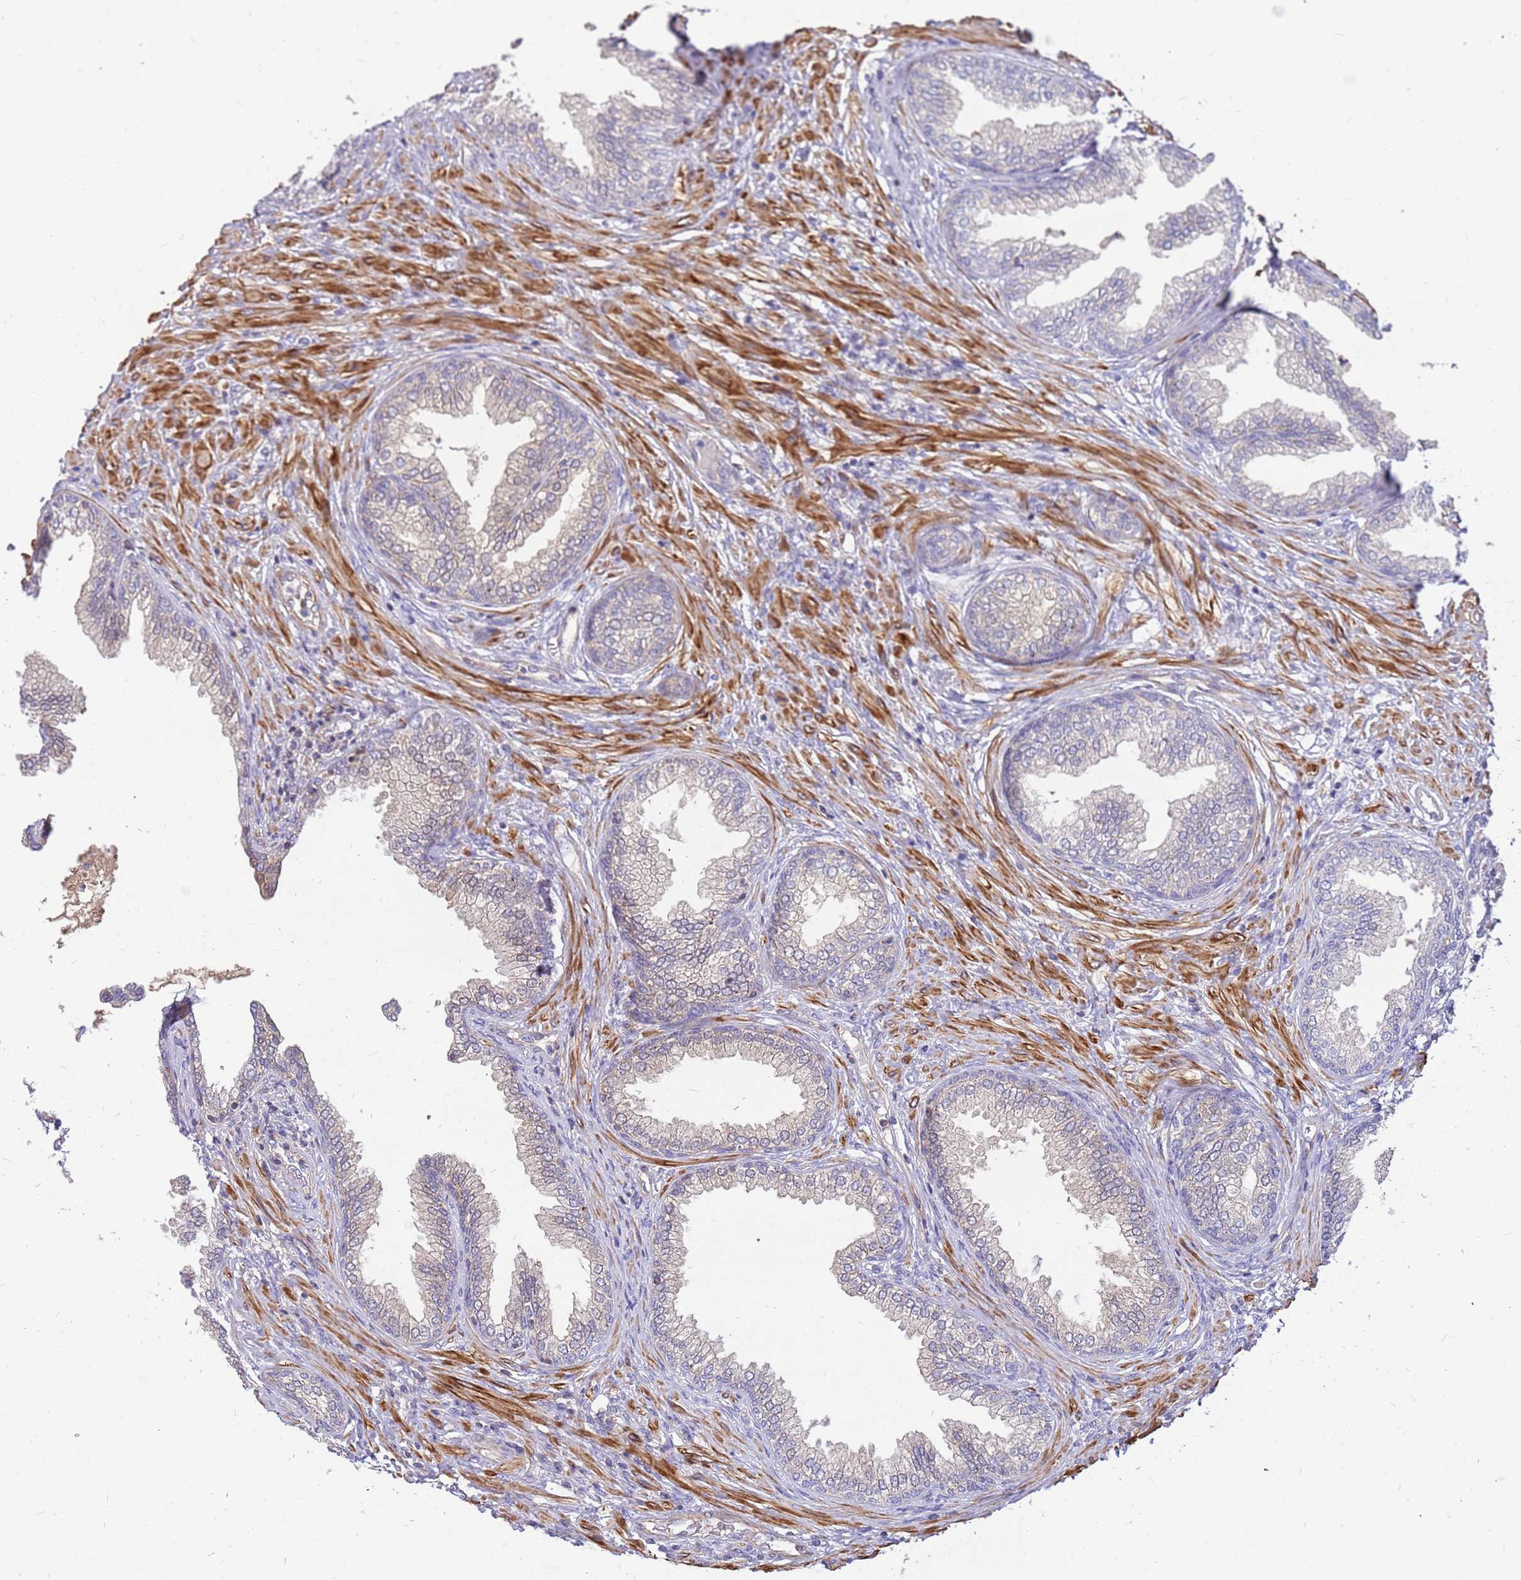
{"staining": {"intensity": "weak", "quantity": "<25%", "location": "cytoplasmic/membranous"}, "tissue": "prostate", "cell_type": "Glandular cells", "image_type": "normal", "snomed": [{"axis": "morphology", "description": "Normal tissue, NOS"}, {"axis": "topography", "description": "Prostate"}], "caption": "Protein analysis of unremarkable prostate reveals no significant positivity in glandular cells.", "gene": "MVD", "patient": {"sex": "male", "age": 76}}